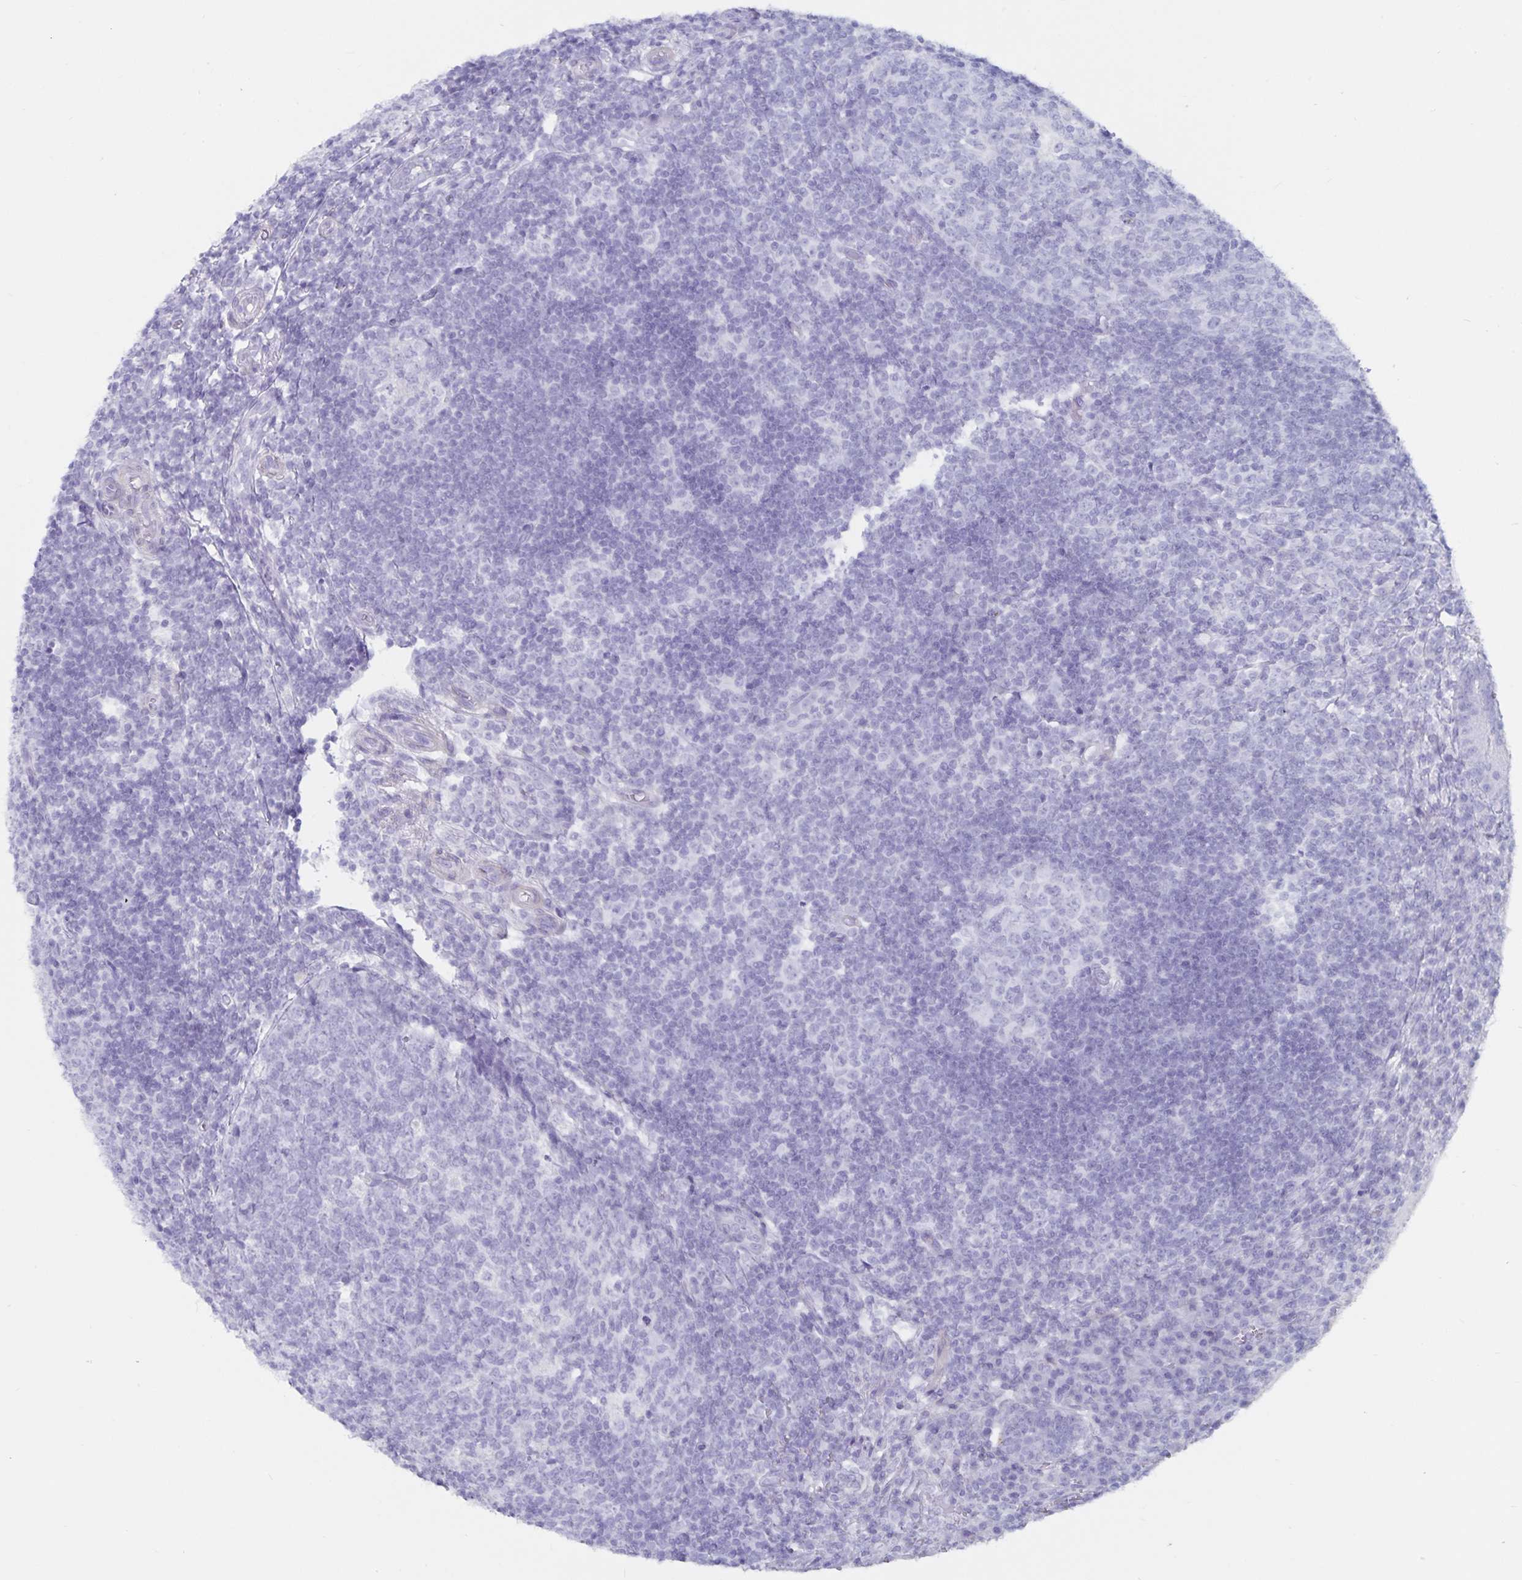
{"staining": {"intensity": "negative", "quantity": "none", "location": "none"}, "tissue": "appendix", "cell_type": "Glandular cells", "image_type": "normal", "snomed": [{"axis": "morphology", "description": "Normal tissue, NOS"}, {"axis": "topography", "description": "Appendix"}], "caption": "Human appendix stained for a protein using immunohistochemistry shows no staining in glandular cells.", "gene": "GPR137", "patient": {"sex": "male", "age": 18}}